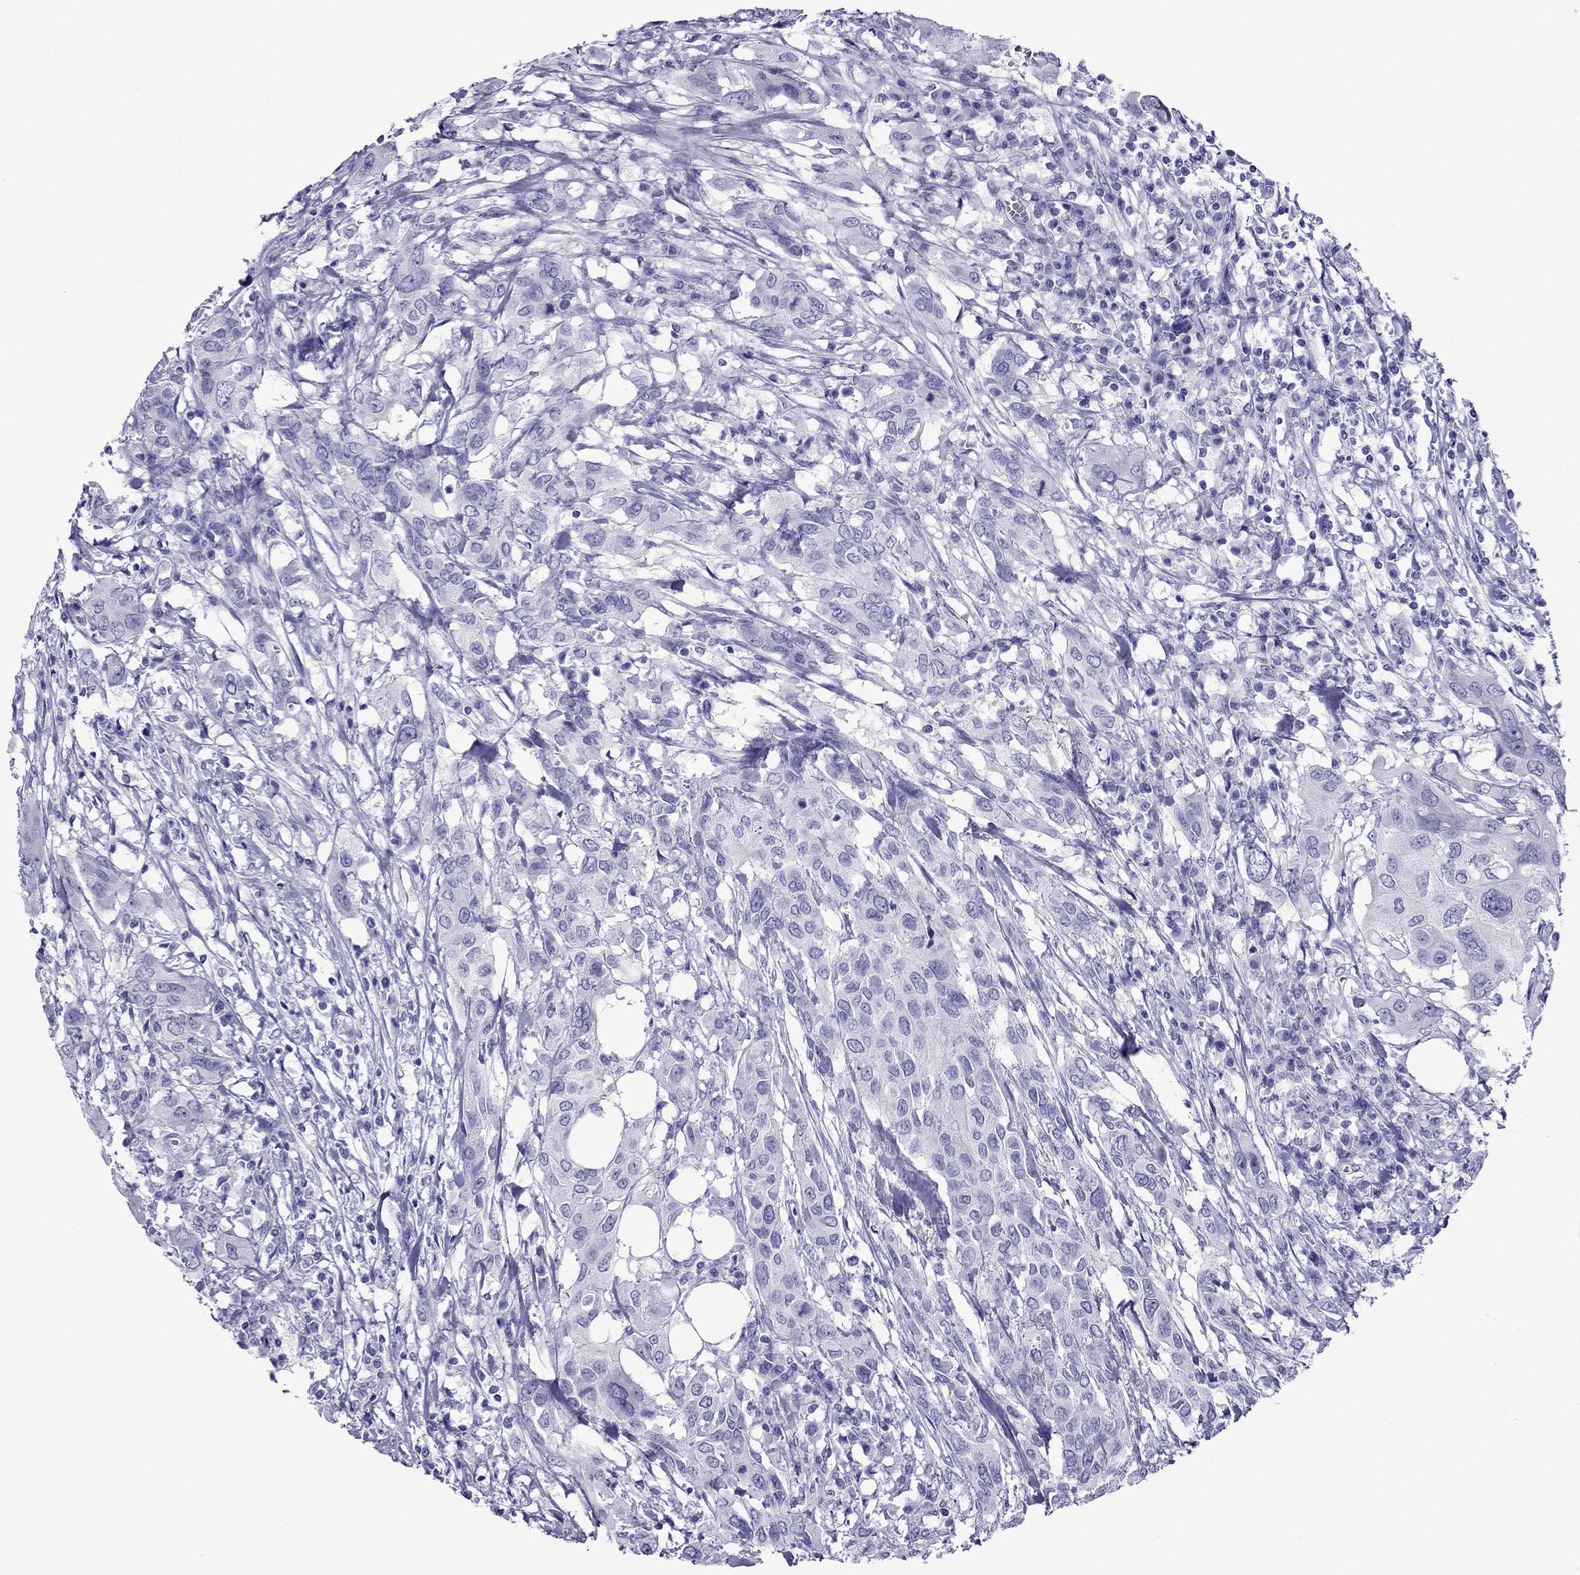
{"staining": {"intensity": "negative", "quantity": "none", "location": "none"}, "tissue": "urothelial cancer", "cell_type": "Tumor cells", "image_type": "cancer", "snomed": [{"axis": "morphology", "description": "Urothelial carcinoma, NOS"}, {"axis": "morphology", "description": "Urothelial carcinoma, High grade"}, {"axis": "topography", "description": "Urinary bladder"}], "caption": "Immunohistochemistry photomicrograph of neoplastic tissue: urothelial cancer stained with DAB demonstrates no significant protein staining in tumor cells.", "gene": "CRYBA1", "patient": {"sex": "male", "age": 63}}